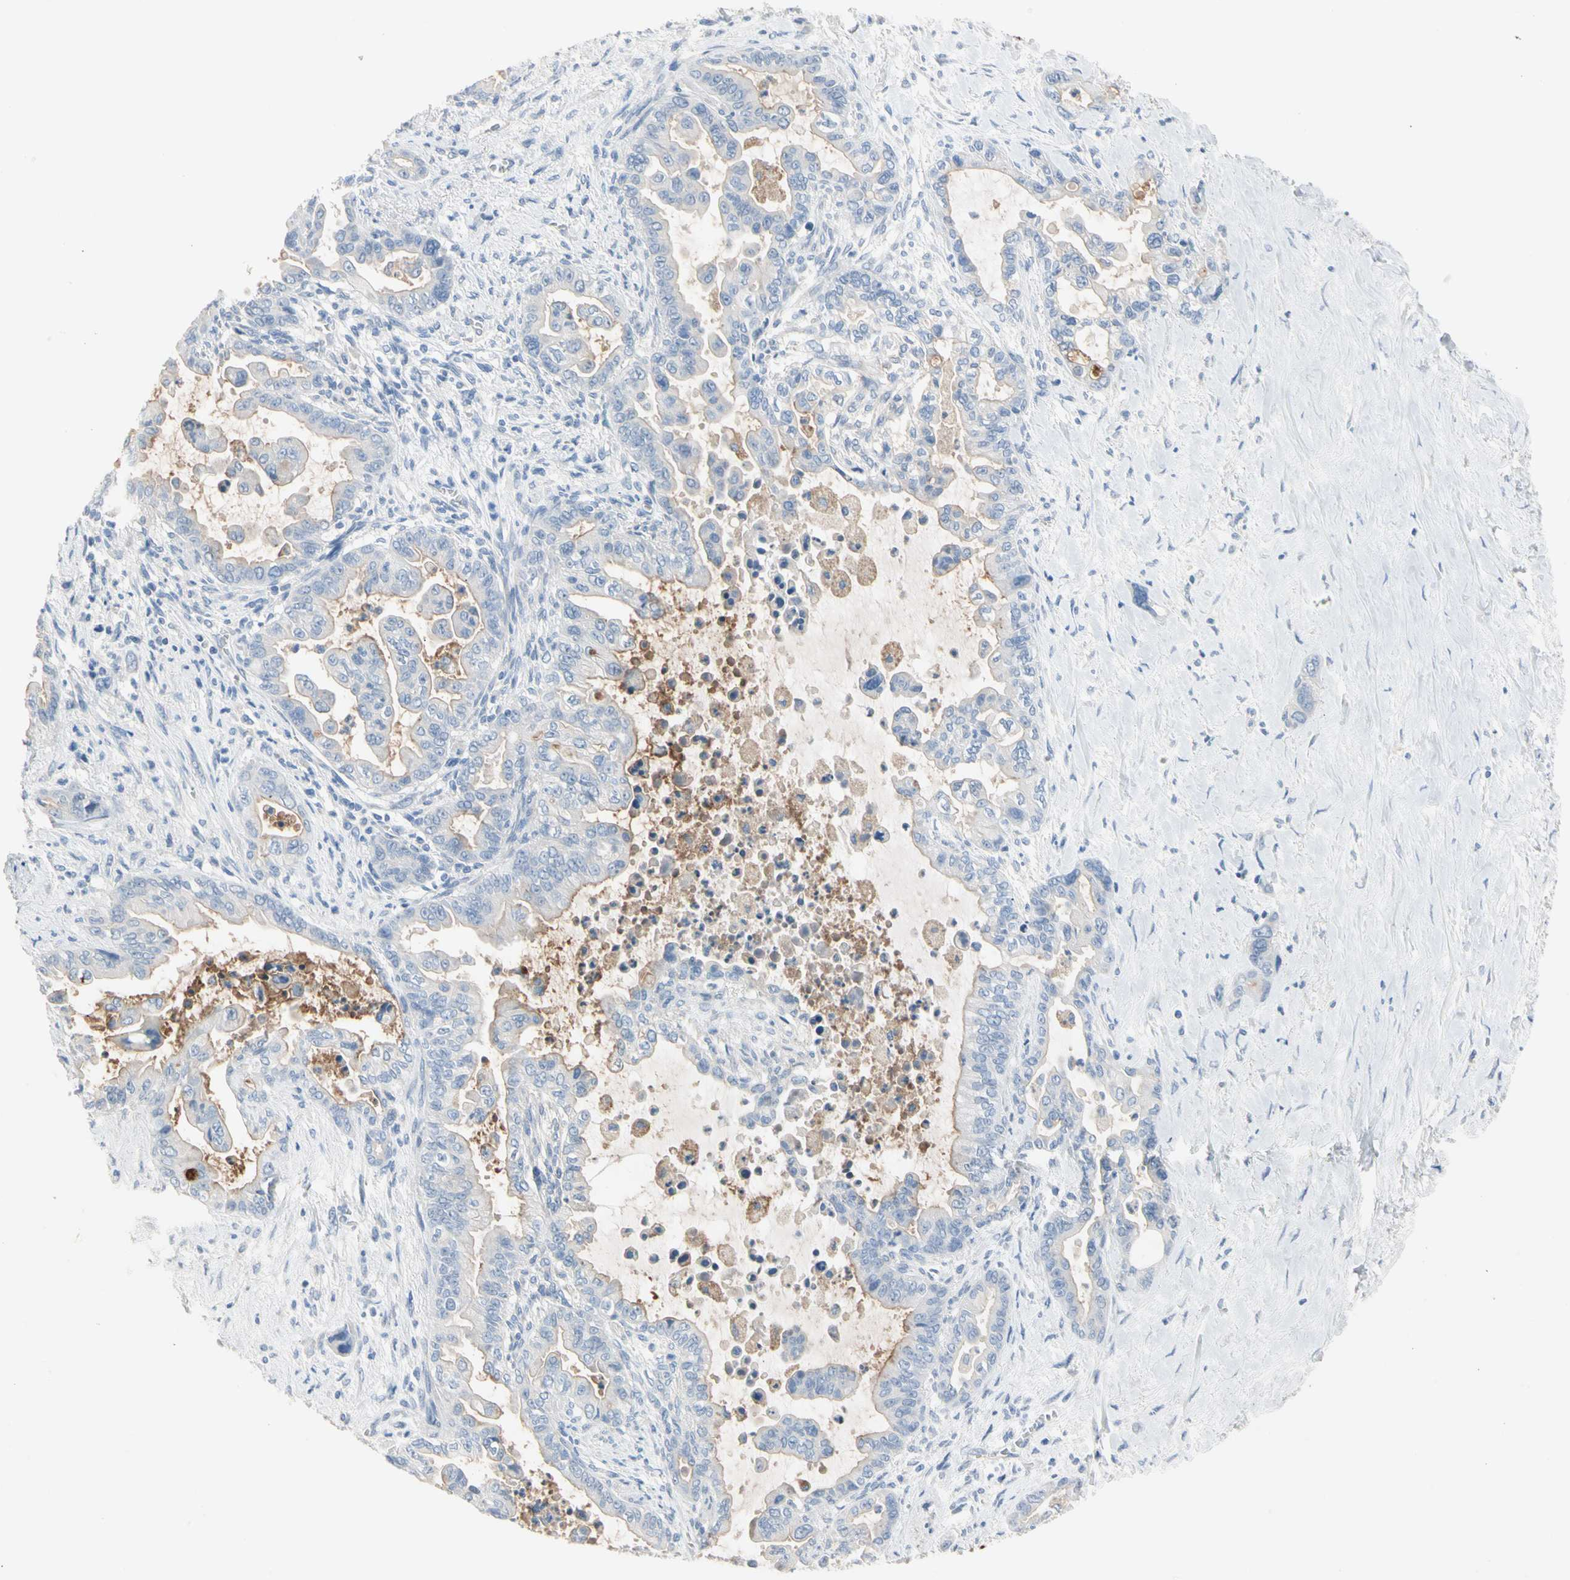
{"staining": {"intensity": "negative", "quantity": "none", "location": "none"}, "tissue": "pancreatic cancer", "cell_type": "Tumor cells", "image_type": "cancer", "snomed": [{"axis": "morphology", "description": "Adenocarcinoma, NOS"}, {"axis": "topography", "description": "Pancreas"}], "caption": "Protein analysis of pancreatic cancer demonstrates no significant staining in tumor cells.", "gene": "MARK1", "patient": {"sex": "male", "age": 70}}